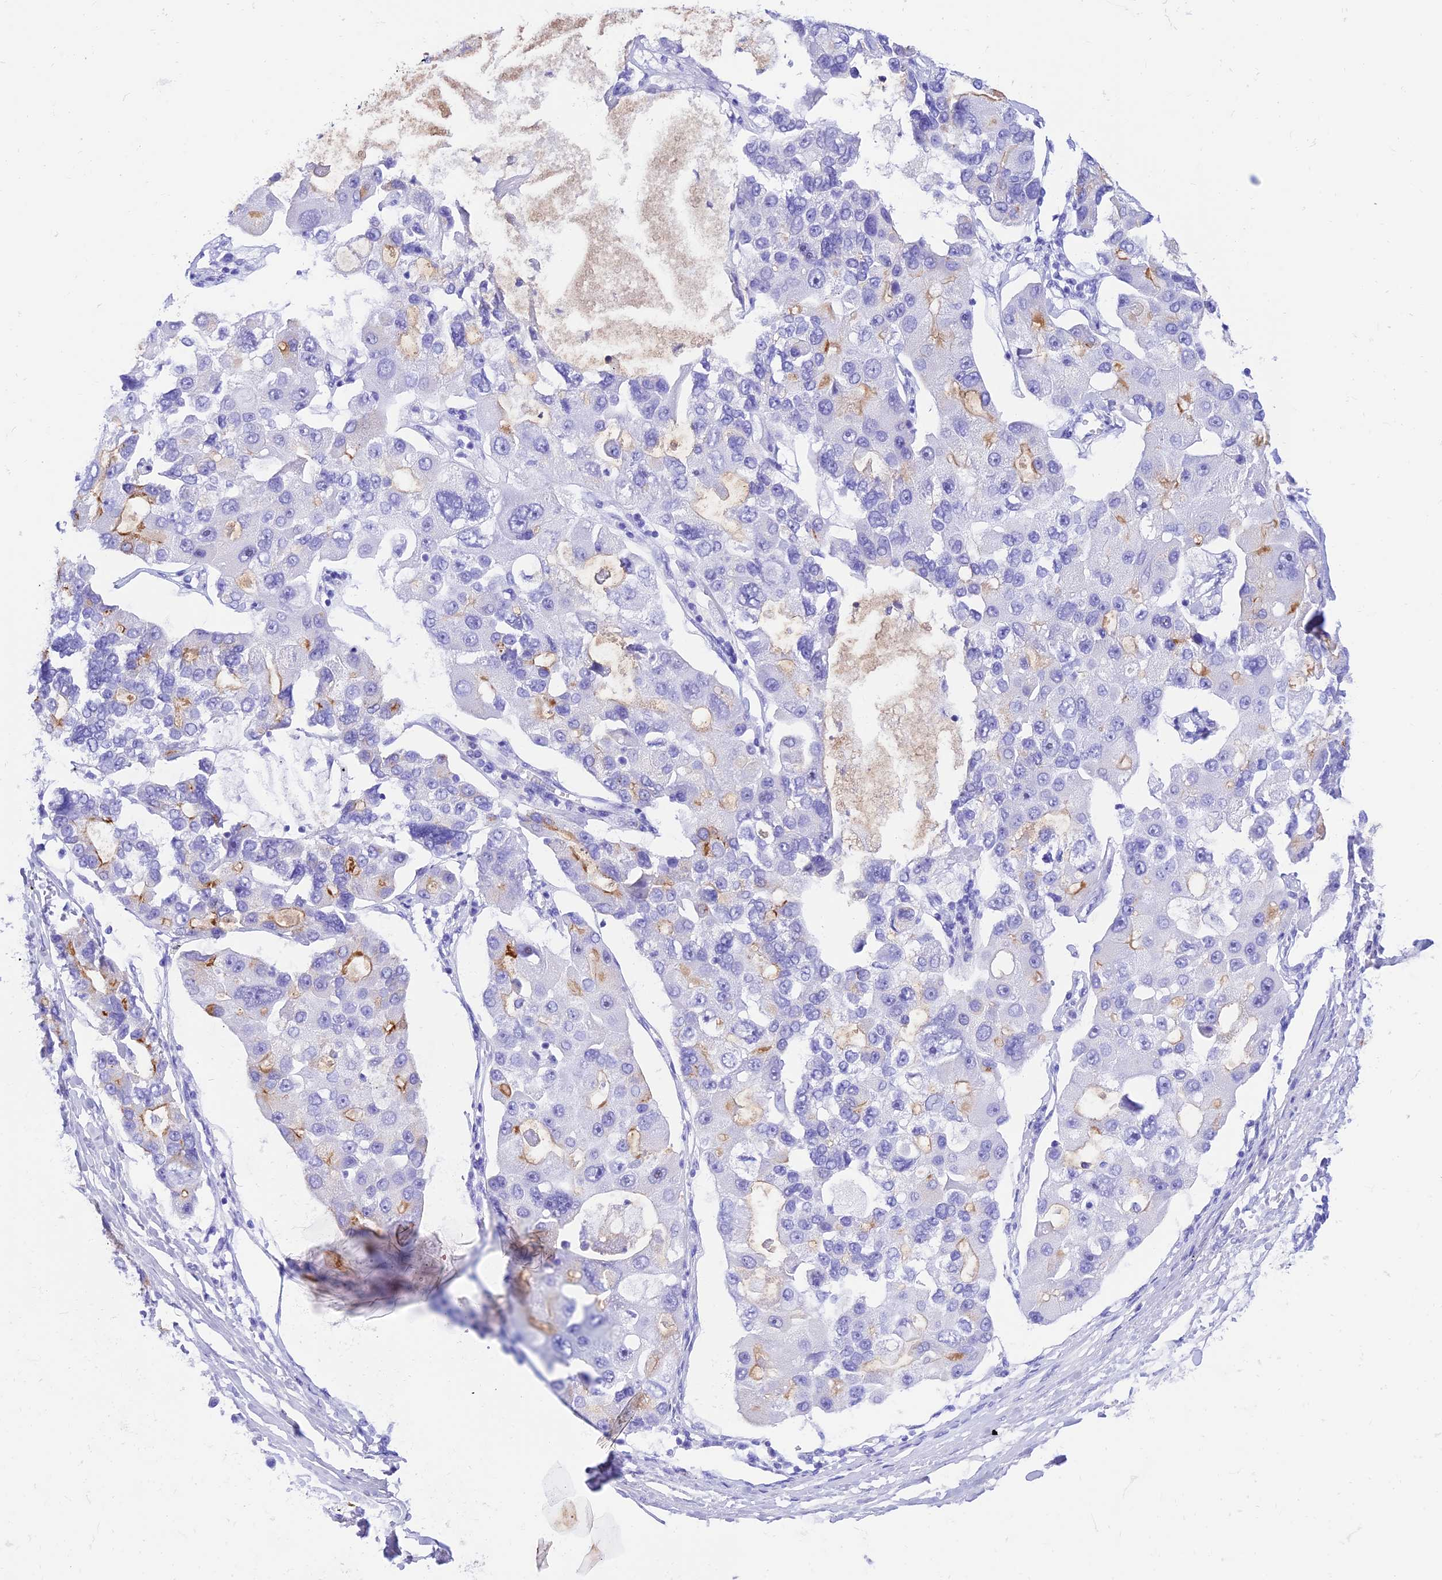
{"staining": {"intensity": "moderate", "quantity": "<25%", "location": "cytoplasmic/membranous"}, "tissue": "lung cancer", "cell_type": "Tumor cells", "image_type": "cancer", "snomed": [{"axis": "morphology", "description": "Adenocarcinoma, NOS"}, {"axis": "topography", "description": "Lung"}], "caption": "Lung cancer (adenocarcinoma) tissue demonstrates moderate cytoplasmic/membranous positivity in about <25% of tumor cells, visualized by immunohistochemistry.", "gene": "PRNP", "patient": {"sex": "female", "age": 54}}